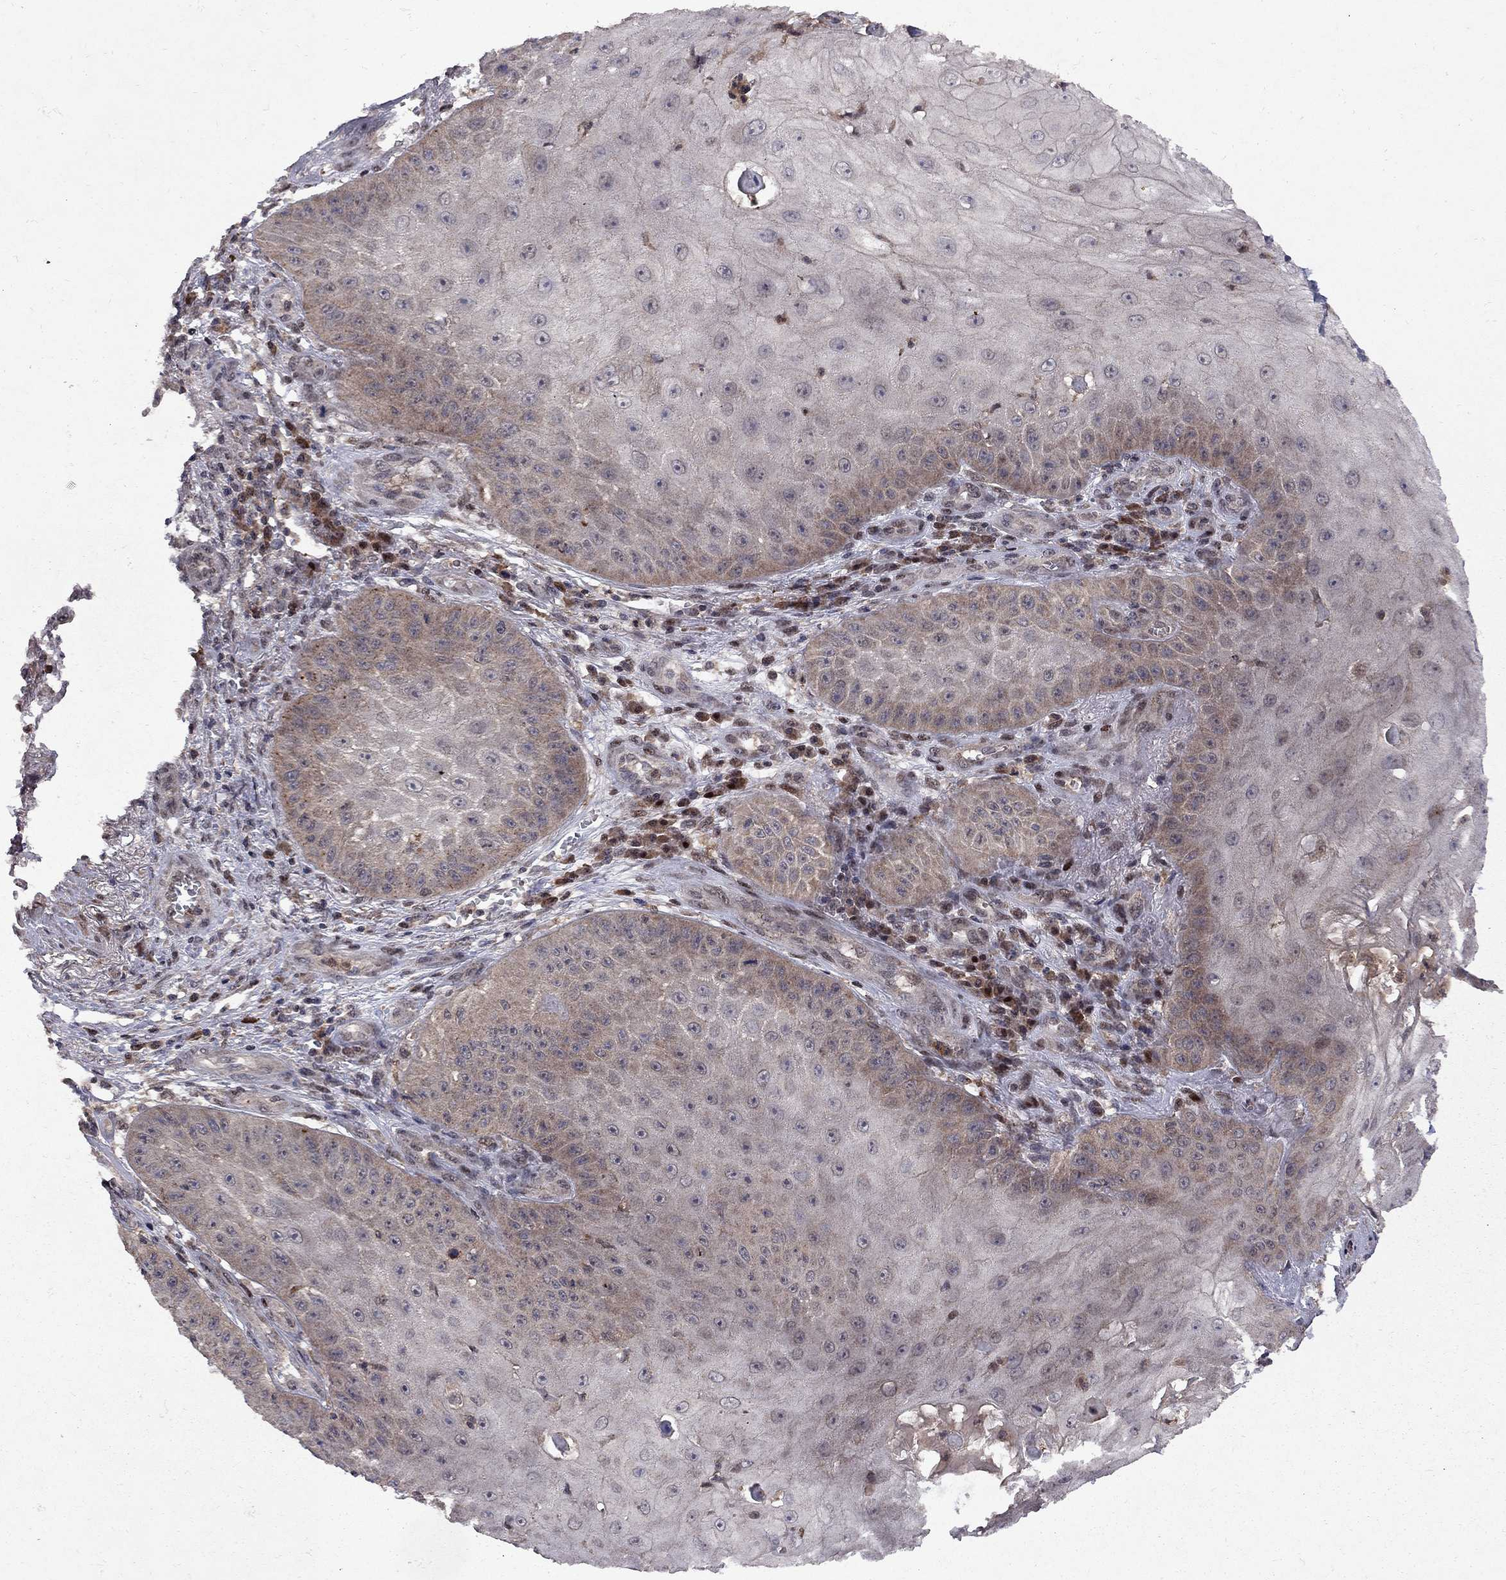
{"staining": {"intensity": "weak", "quantity": "<25%", "location": "cytoplasmic/membranous"}, "tissue": "skin cancer", "cell_type": "Tumor cells", "image_type": "cancer", "snomed": [{"axis": "morphology", "description": "Squamous cell carcinoma, NOS"}, {"axis": "topography", "description": "Skin"}], "caption": "High magnification brightfield microscopy of skin cancer (squamous cell carcinoma) stained with DAB (3,3'-diaminobenzidine) (brown) and counterstained with hematoxylin (blue): tumor cells show no significant positivity. (Brightfield microscopy of DAB (3,3'-diaminobenzidine) IHC at high magnification).", "gene": "IPP", "patient": {"sex": "male", "age": 70}}